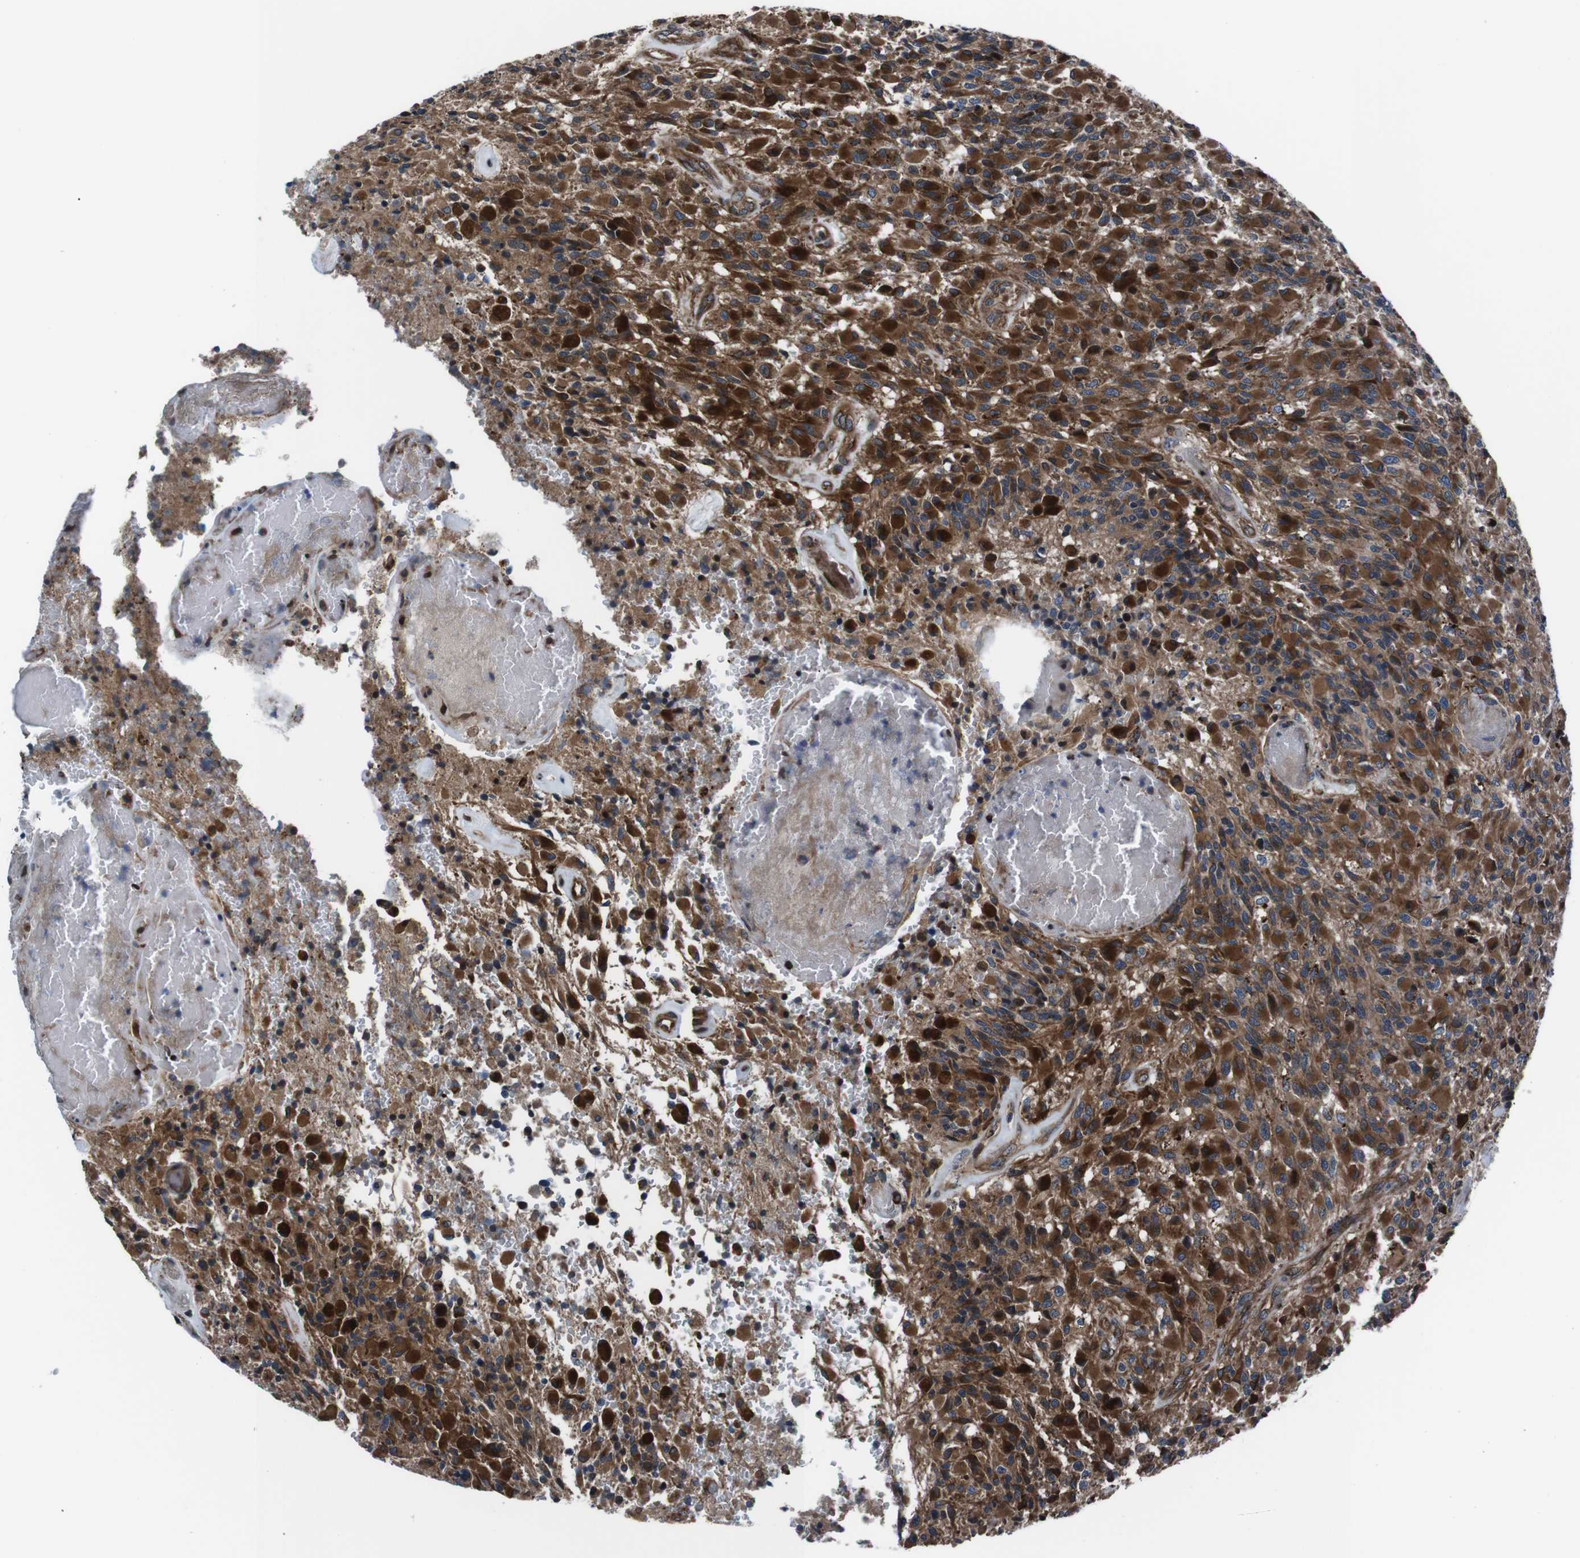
{"staining": {"intensity": "strong", "quantity": ">75%", "location": "cytoplasmic/membranous"}, "tissue": "glioma", "cell_type": "Tumor cells", "image_type": "cancer", "snomed": [{"axis": "morphology", "description": "Glioma, malignant, High grade"}, {"axis": "topography", "description": "Brain"}], "caption": "Immunohistochemistry (IHC) histopathology image of human glioma stained for a protein (brown), which demonstrates high levels of strong cytoplasmic/membranous staining in approximately >75% of tumor cells.", "gene": "EIF4A2", "patient": {"sex": "male", "age": 71}}